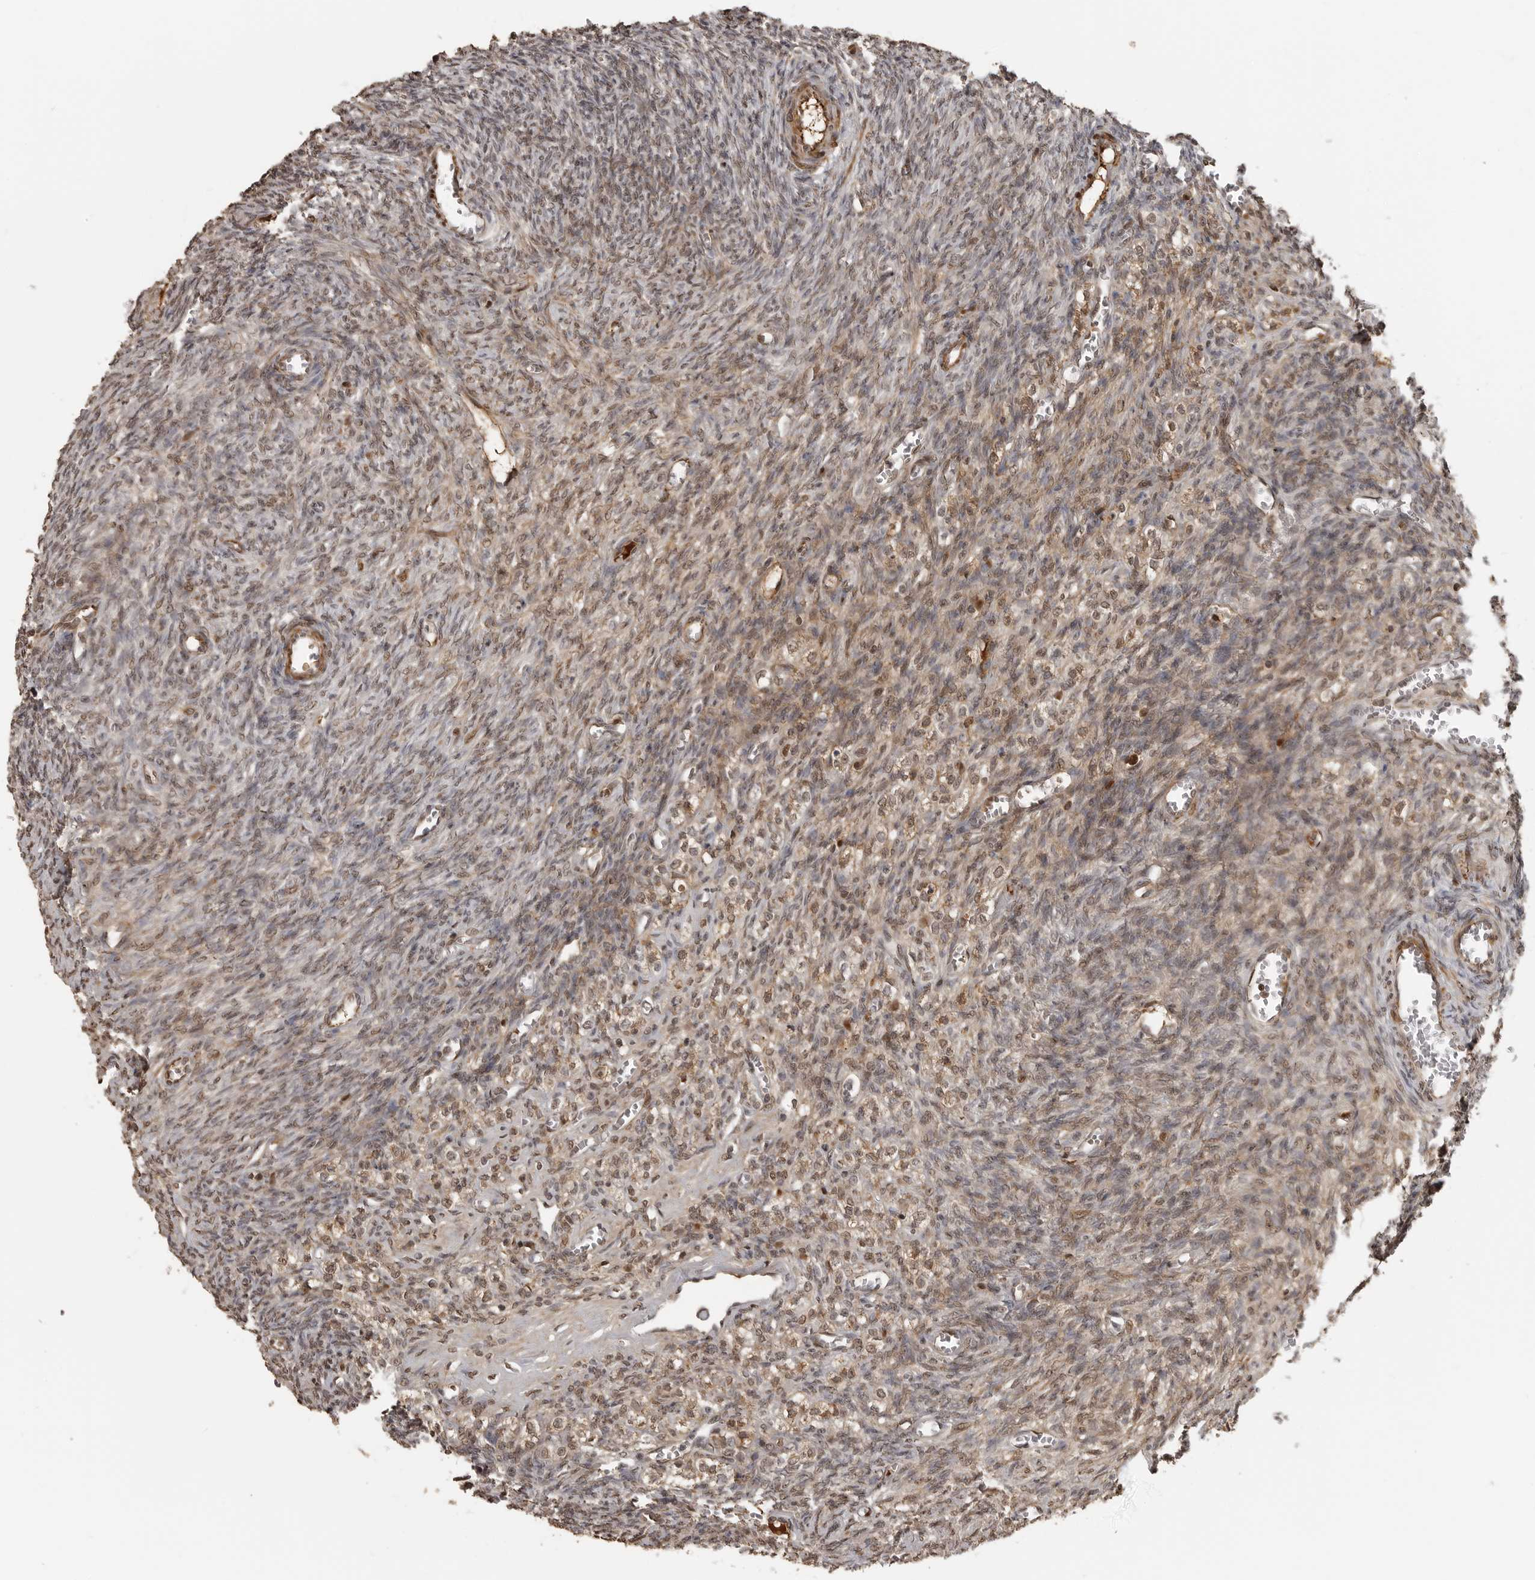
{"staining": {"intensity": "moderate", "quantity": ">75%", "location": "nuclear"}, "tissue": "ovary", "cell_type": "Ovarian stroma cells", "image_type": "normal", "snomed": [{"axis": "morphology", "description": "Normal tissue, NOS"}, {"axis": "topography", "description": "Ovary"}], "caption": "High-magnification brightfield microscopy of normal ovary stained with DAB (3,3'-diaminobenzidine) (brown) and counterstained with hematoxylin (blue). ovarian stroma cells exhibit moderate nuclear staining is identified in about>75% of cells. (Brightfield microscopy of DAB IHC at high magnification).", "gene": "CLOCK", "patient": {"sex": "female", "age": 27}}